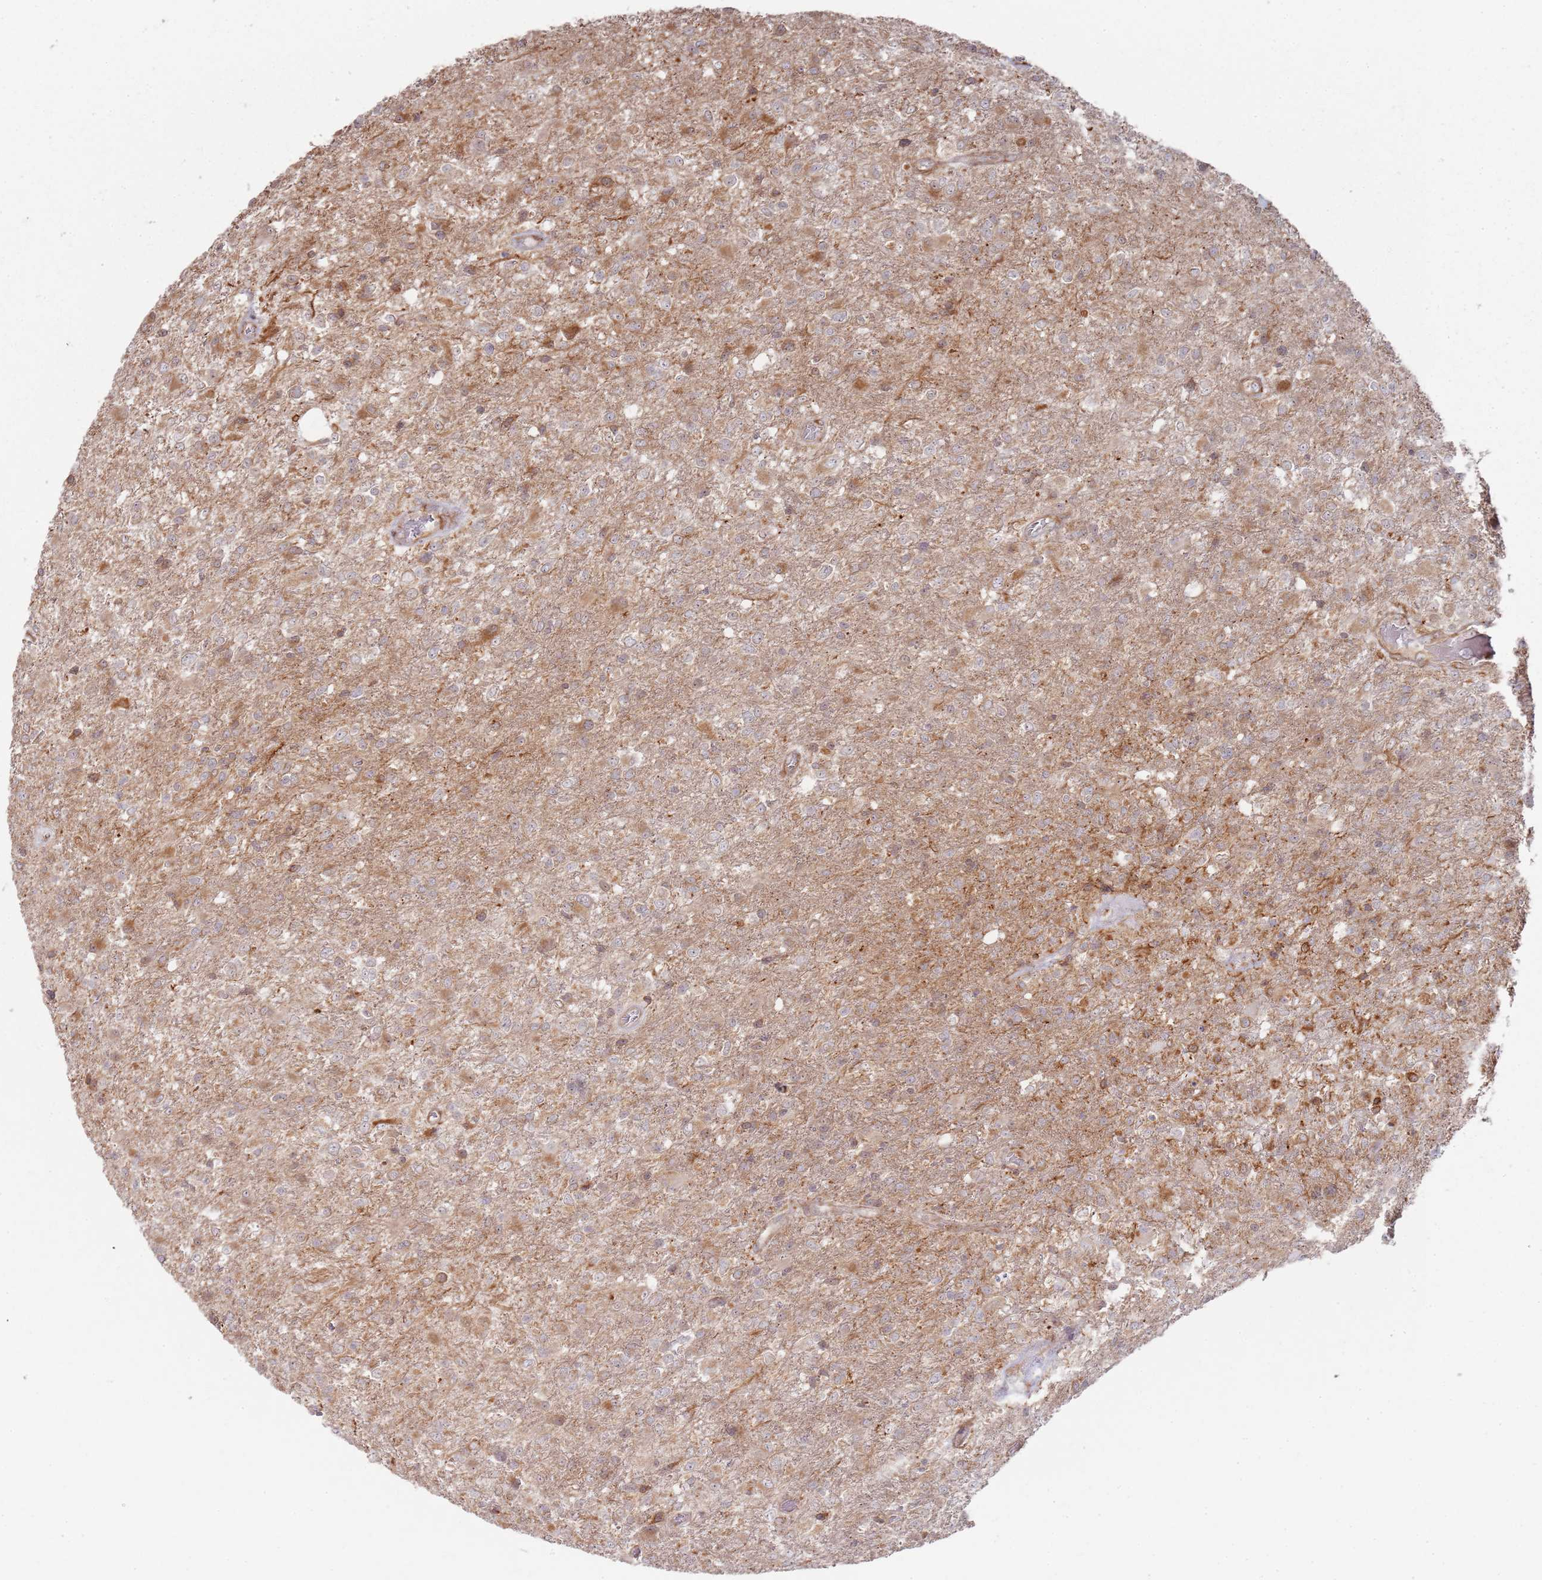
{"staining": {"intensity": "weak", "quantity": "25%-75%", "location": "cytoplasmic/membranous"}, "tissue": "glioma", "cell_type": "Tumor cells", "image_type": "cancer", "snomed": [{"axis": "morphology", "description": "Glioma, malignant, High grade"}, {"axis": "topography", "description": "Brain"}], "caption": "This is an image of IHC staining of glioma, which shows weak staining in the cytoplasmic/membranous of tumor cells.", "gene": "PHF21A", "patient": {"sex": "female", "age": 74}}